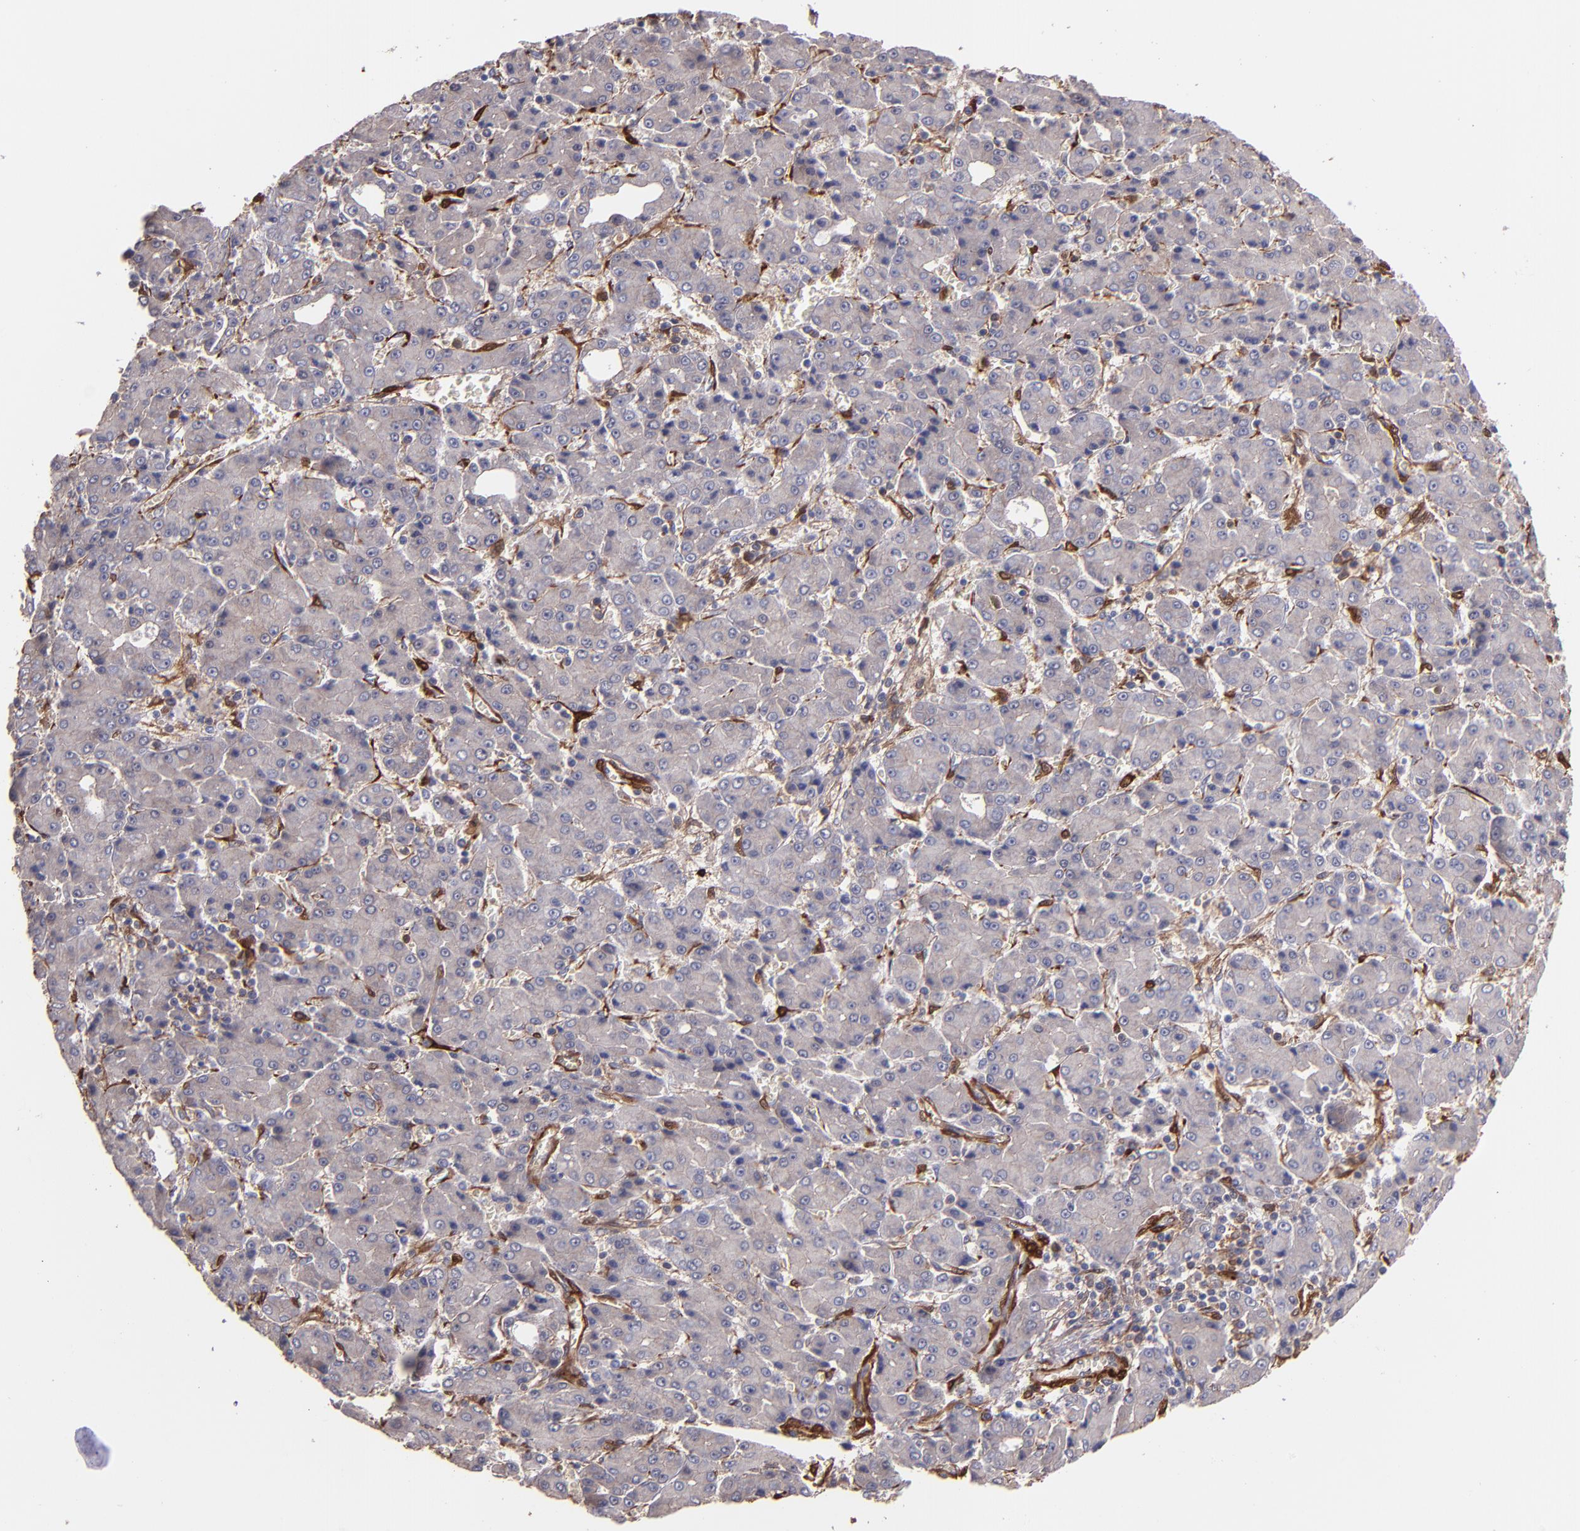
{"staining": {"intensity": "weak", "quantity": ">75%", "location": "cytoplasmic/membranous"}, "tissue": "liver cancer", "cell_type": "Tumor cells", "image_type": "cancer", "snomed": [{"axis": "morphology", "description": "Carcinoma, Hepatocellular, NOS"}, {"axis": "topography", "description": "Liver"}], "caption": "This is a photomicrograph of immunohistochemistry (IHC) staining of hepatocellular carcinoma (liver), which shows weak staining in the cytoplasmic/membranous of tumor cells.", "gene": "VCL", "patient": {"sex": "male", "age": 69}}